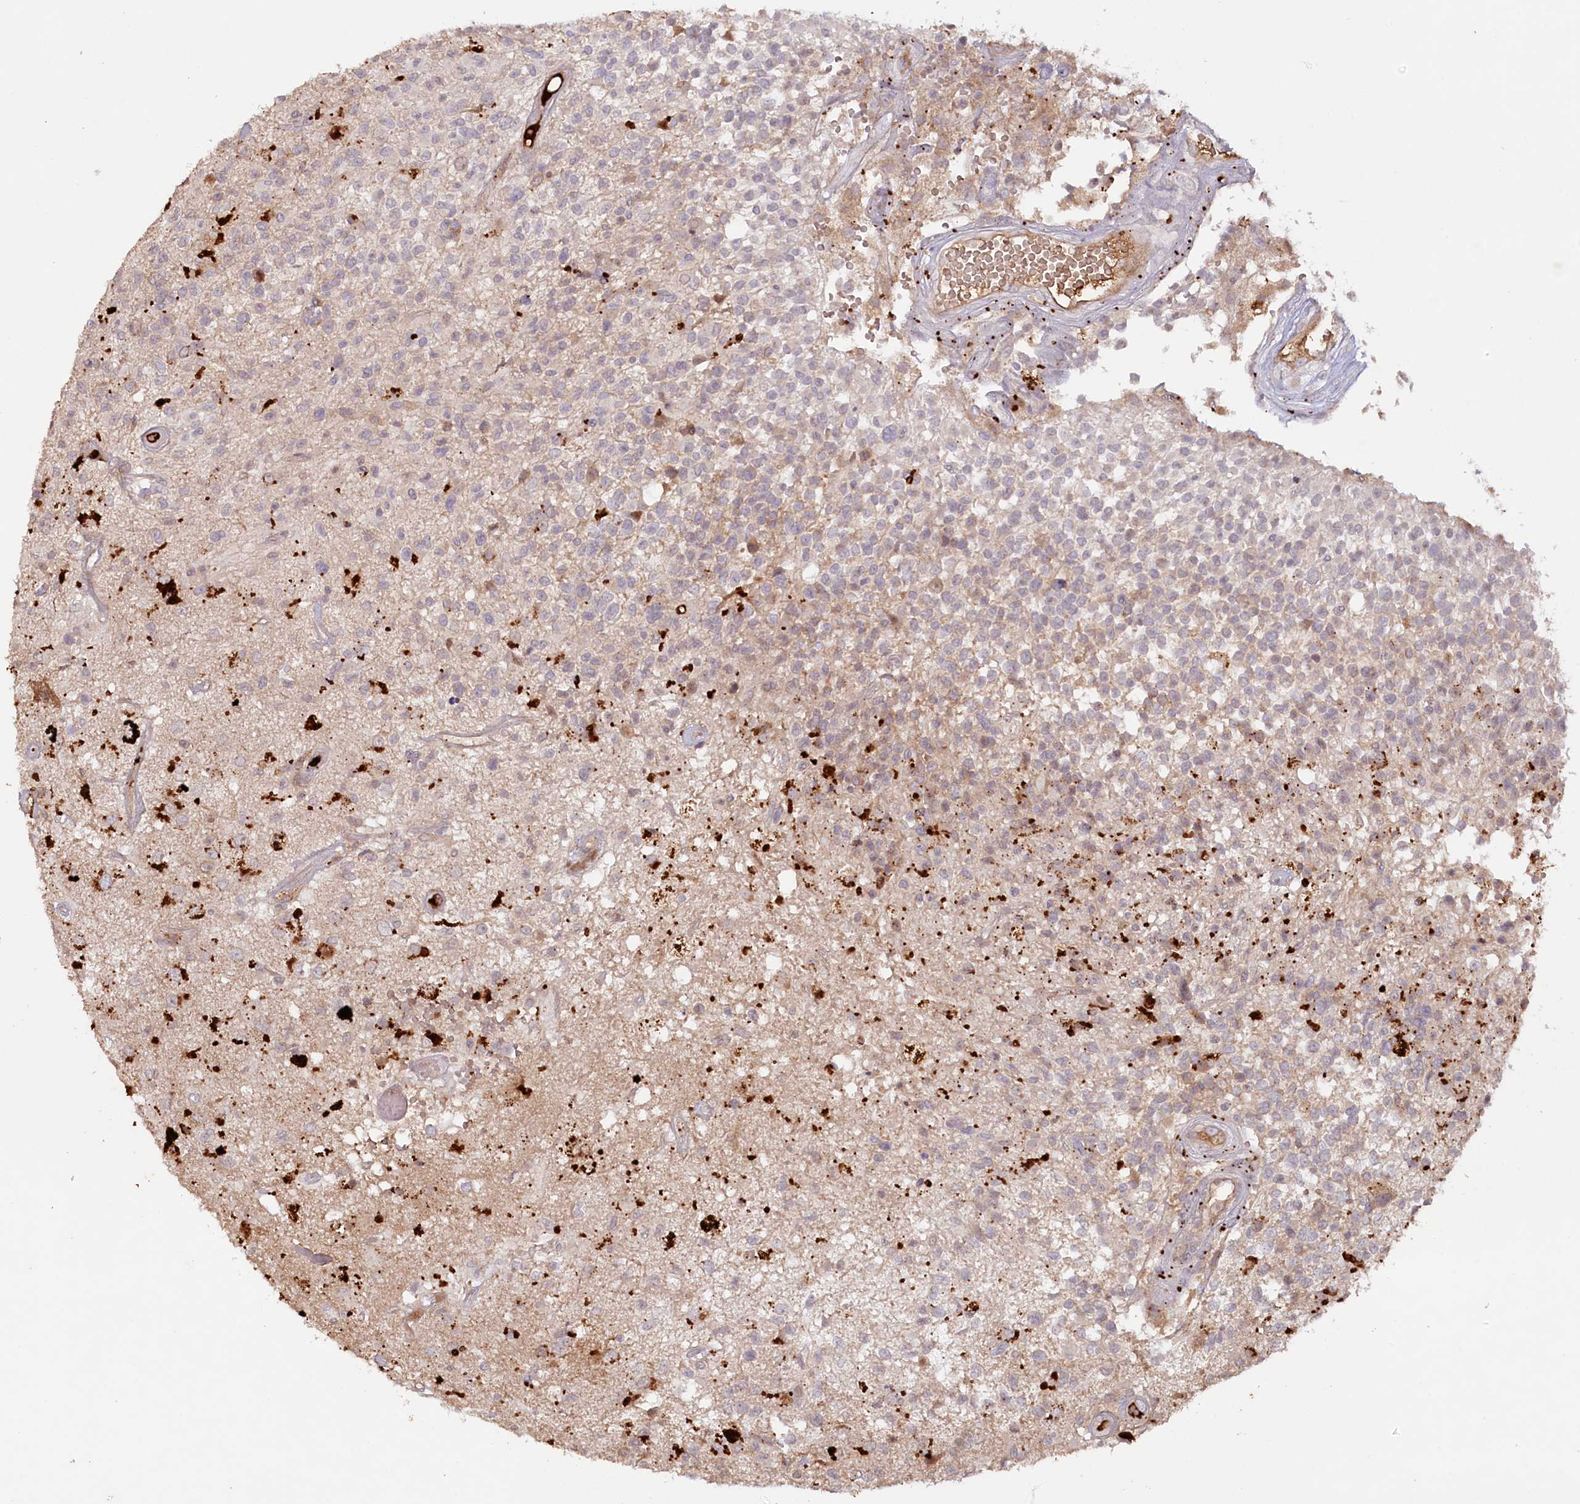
{"staining": {"intensity": "negative", "quantity": "none", "location": "none"}, "tissue": "glioma", "cell_type": "Tumor cells", "image_type": "cancer", "snomed": [{"axis": "morphology", "description": "Glioma, malignant, High grade"}, {"axis": "morphology", "description": "Glioblastoma, NOS"}, {"axis": "topography", "description": "Brain"}], "caption": "DAB (3,3'-diaminobenzidine) immunohistochemical staining of glioma shows no significant positivity in tumor cells.", "gene": "PSAPL1", "patient": {"sex": "male", "age": 60}}